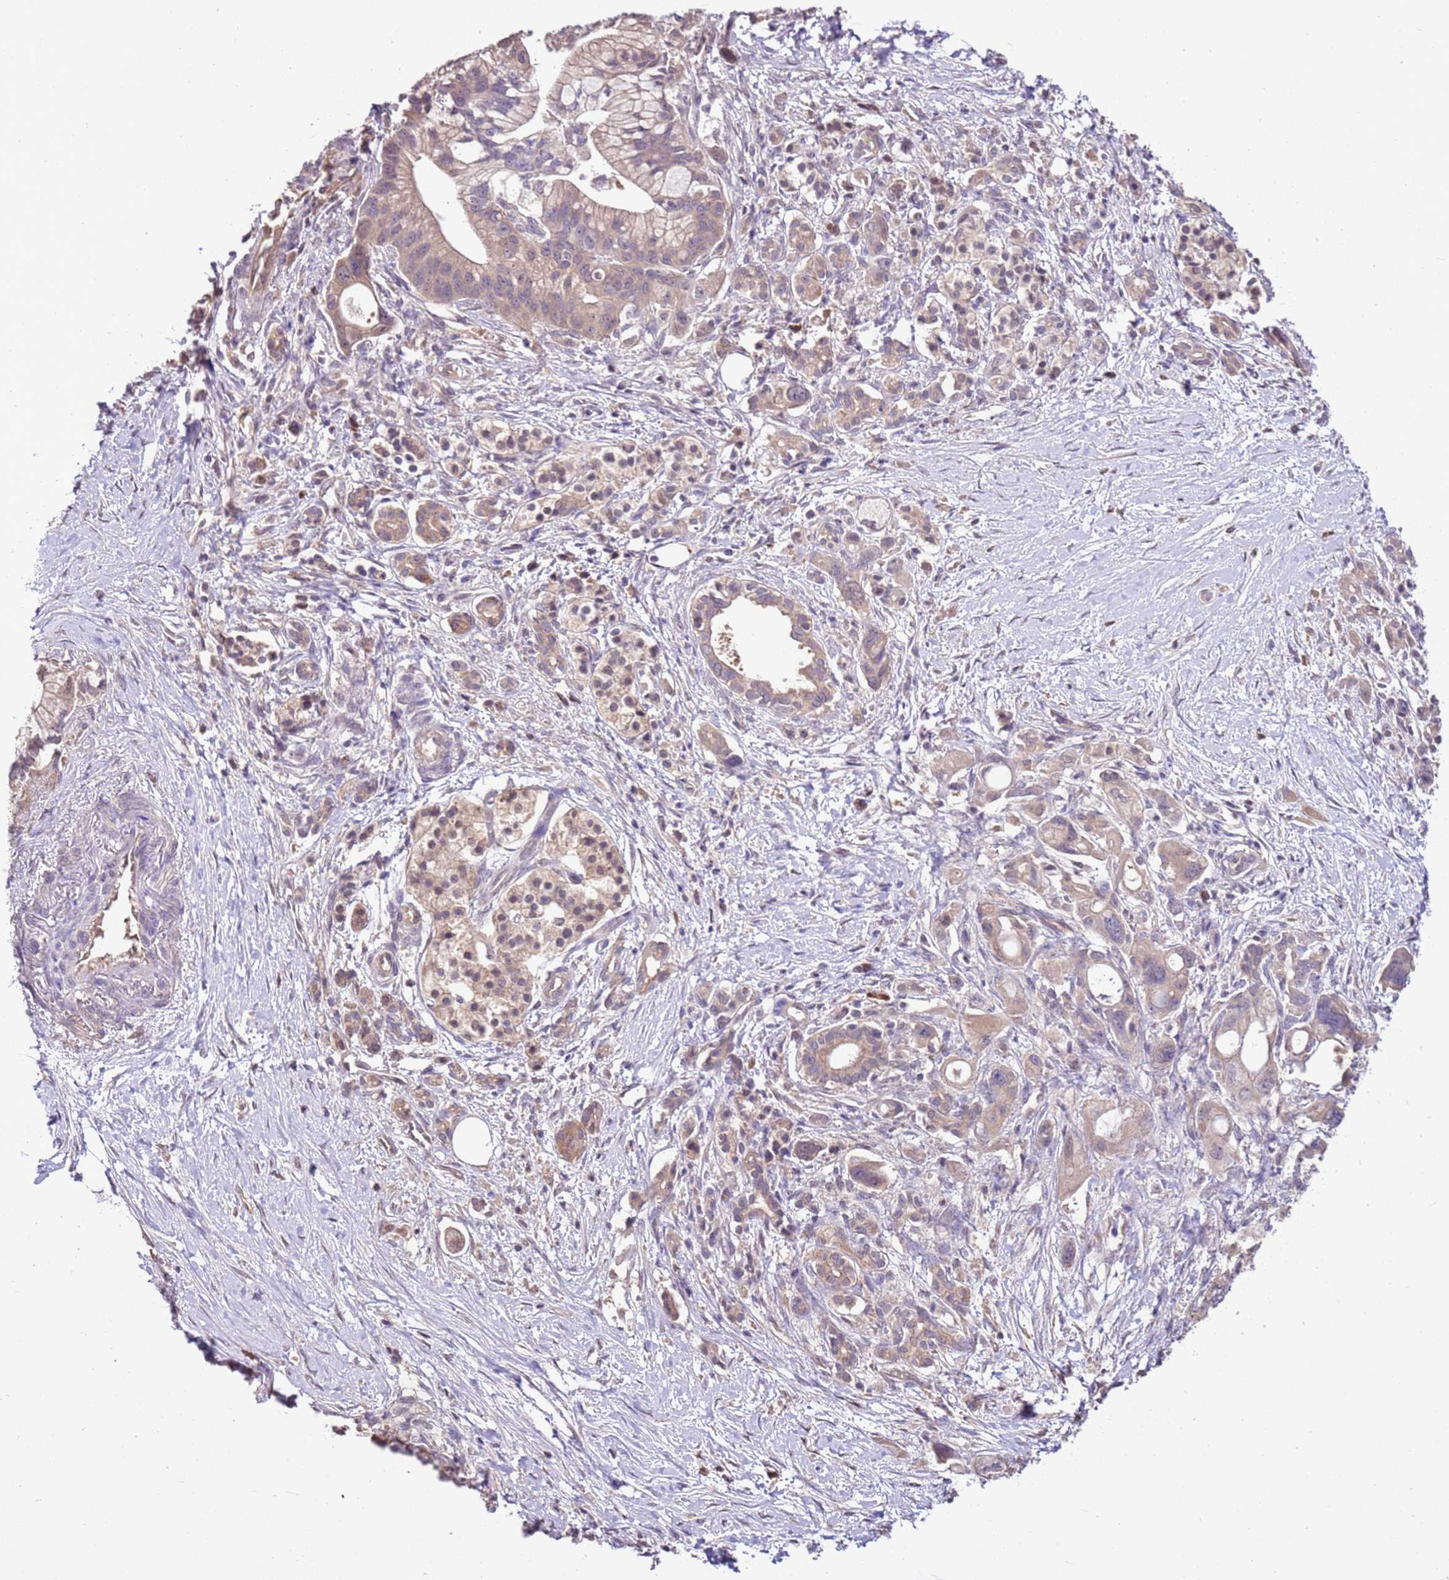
{"staining": {"intensity": "weak", "quantity": "25%-75%", "location": "cytoplasmic/membranous"}, "tissue": "pancreatic cancer", "cell_type": "Tumor cells", "image_type": "cancer", "snomed": [{"axis": "morphology", "description": "Adenocarcinoma, NOS"}, {"axis": "topography", "description": "Pancreas"}], "caption": "Immunohistochemical staining of human adenocarcinoma (pancreatic) shows weak cytoplasmic/membranous protein staining in about 25%-75% of tumor cells. (DAB (3,3'-diaminobenzidine) = brown stain, brightfield microscopy at high magnification).", "gene": "BBS5", "patient": {"sex": "male", "age": 68}}